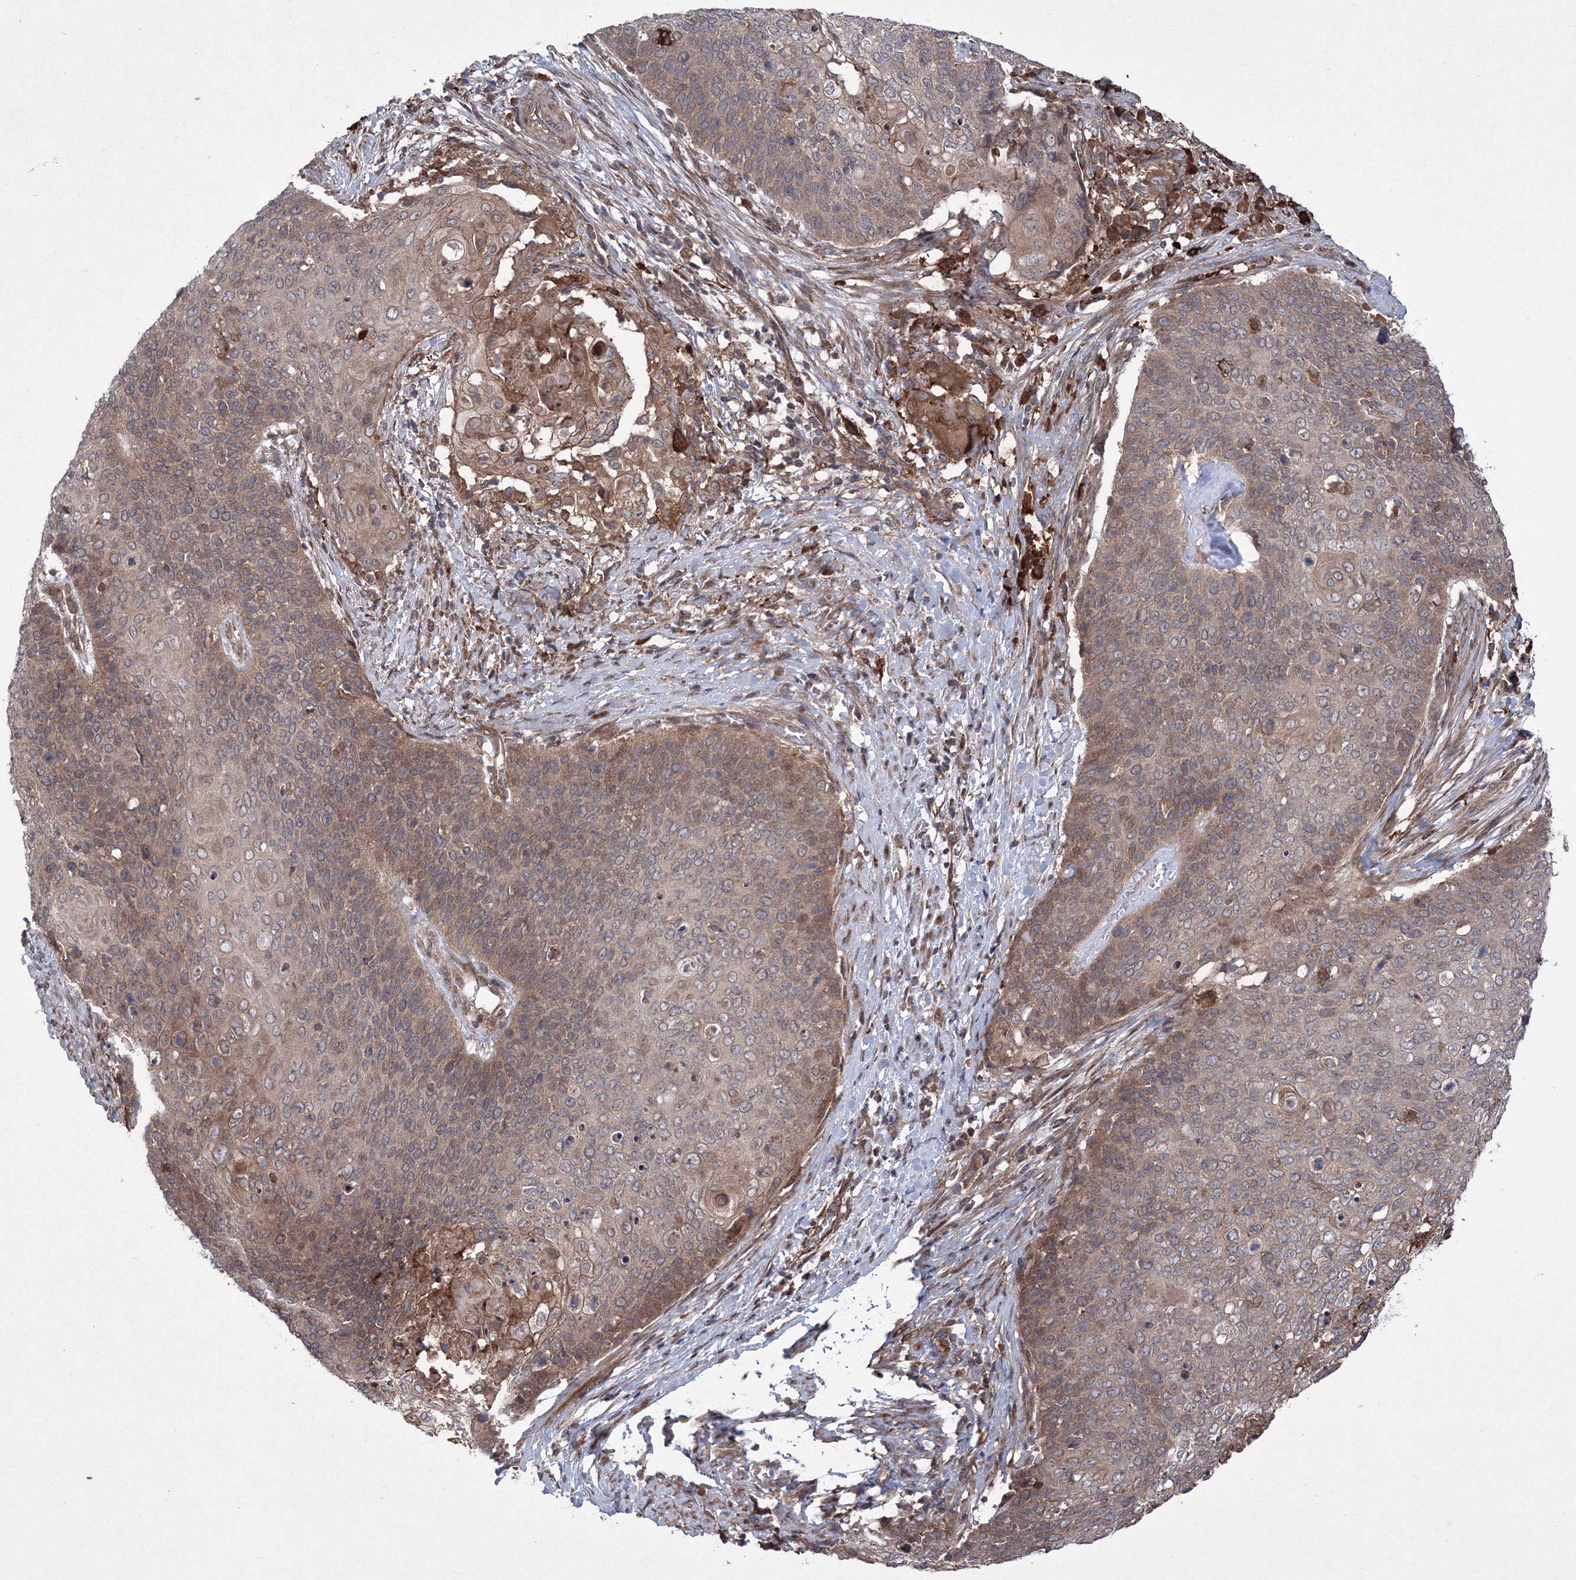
{"staining": {"intensity": "moderate", "quantity": ">75%", "location": "cytoplasmic/membranous"}, "tissue": "cervical cancer", "cell_type": "Tumor cells", "image_type": "cancer", "snomed": [{"axis": "morphology", "description": "Squamous cell carcinoma, NOS"}, {"axis": "topography", "description": "Cervix"}], "caption": "Immunohistochemical staining of human cervical squamous cell carcinoma demonstrates medium levels of moderate cytoplasmic/membranous staining in about >75% of tumor cells. (IHC, brightfield microscopy, high magnification).", "gene": "RANBP3L", "patient": {"sex": "female", "age": 39}}